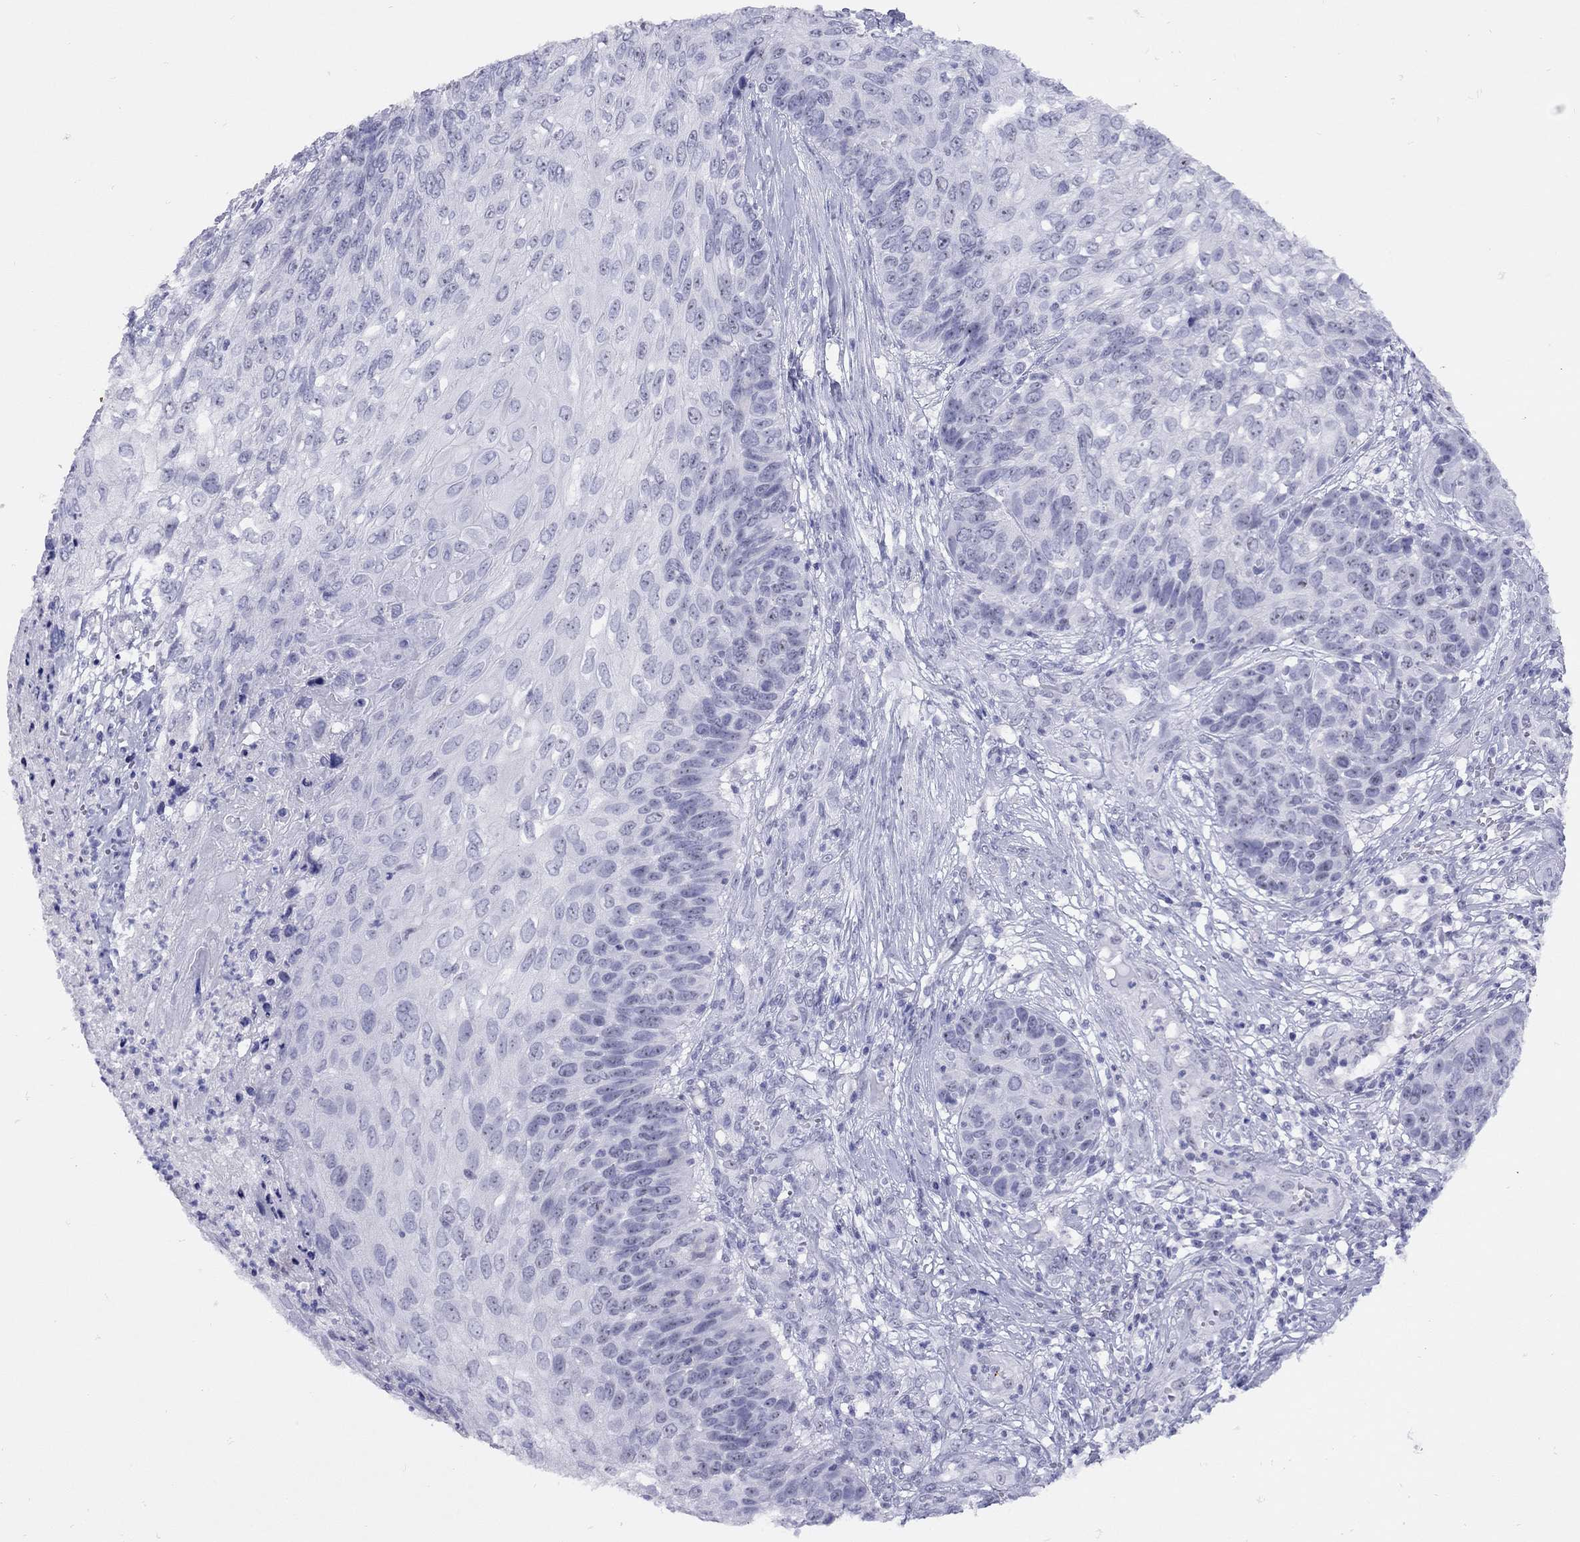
{"staining": {"intensity": "negative", "quantity": "none", "location": "none"}, "tissue": "skin cancer", "cell_type": "Tumor cells", "image_type": "cancer", "snomed": [{"axis": "morphology", "description": "Squamous cell carcinoma, NOS"}, {"axis": "topography", "description": "Skin"}], "caption": "A high-resolution image shows IHC staining of skin squamous cell carcinoma, which demonstrates no significant expression in tumor cells.", "gene": "LYAR", "patient": {"sex": "male", "age": 92}}